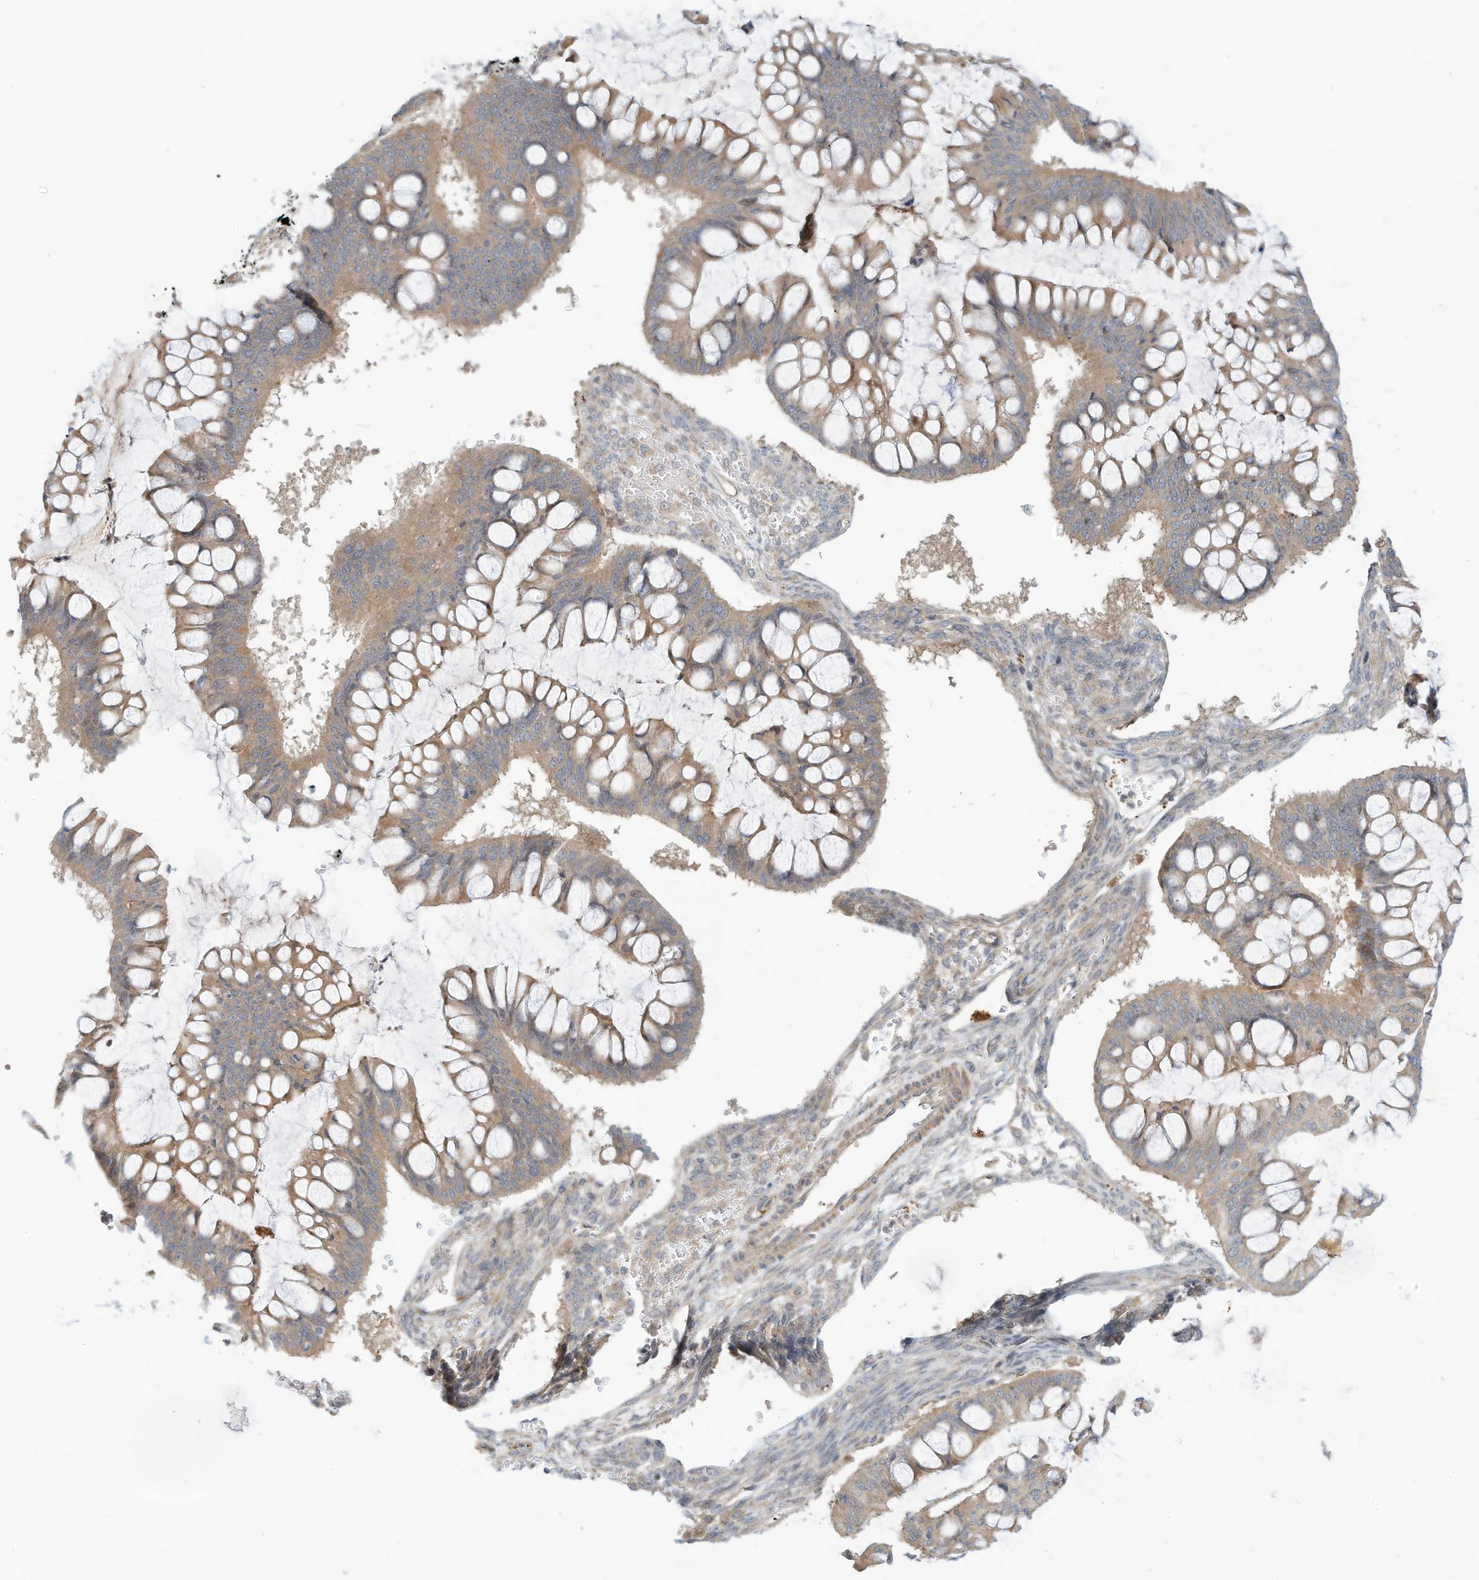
{"staining": {"intensity": "moderate", "quantity": ">75%", "location": "cytoplasmic/membranous"}, "tissue": "ovarian cancer", "cell_type": "Tumor cells", "image_type": "cancer", "snomed": [{"axis": "morphology", "description": "Cystadenocarcinoma, mucinous, NOS"}, {"axis": "topography", "description": "Ovary"}], "caption": "Protein positivity by IHC demonstrates moderate cytoplasmic/membranous positivity in approximately >75% of tumor cells in mucinous cystadenocarcinoma (ovarian). The protein is stained brown, and the nuclei are stained in blue (DAB (3,3'-diaminobenzidine) IHC with brightfield microscopy, high magnification).", "gene": "OFD1", "patient": {"sex": "female", "age": 73}}